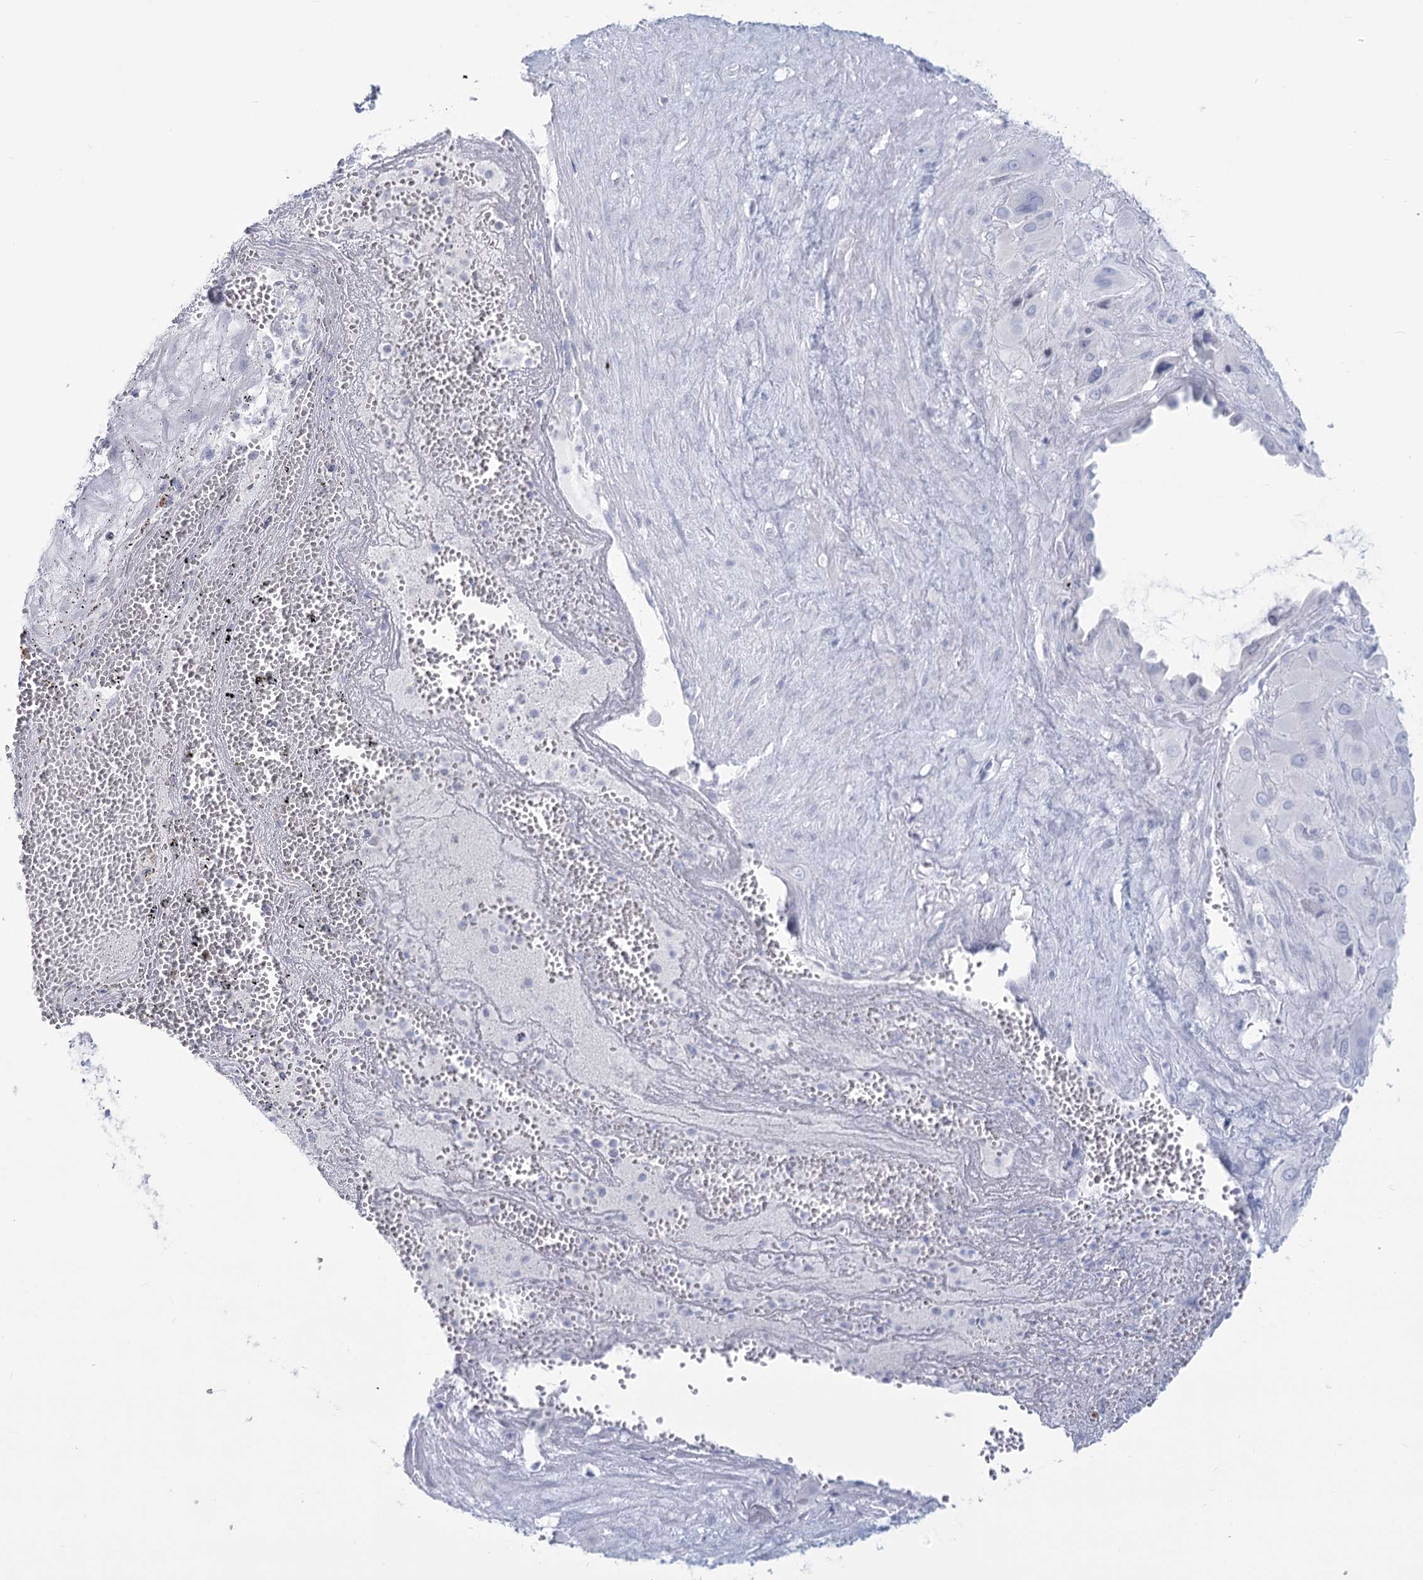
{"staining": {"intensity": "negative", "quantity": "none", "location": "none"}, "tissue": "cervical cancer", "cell_type": "Tumor cells", "image_type": "cancer", "snomed": [{"axis": "morphology", "description": "Squamous cell carcinoma, NOS"}, {"axis": "topography", "description": "Cervix"}], "caption": "Immunohistochemistry histopathology image of neoplastic tissue: human cervical cancer (squamous cell carcinoma) stained with DAB demonstrates no significant protein staining in tumor cells.", "gene": "SLC6A19", "patient": {"sex": "female", "age": 34}}